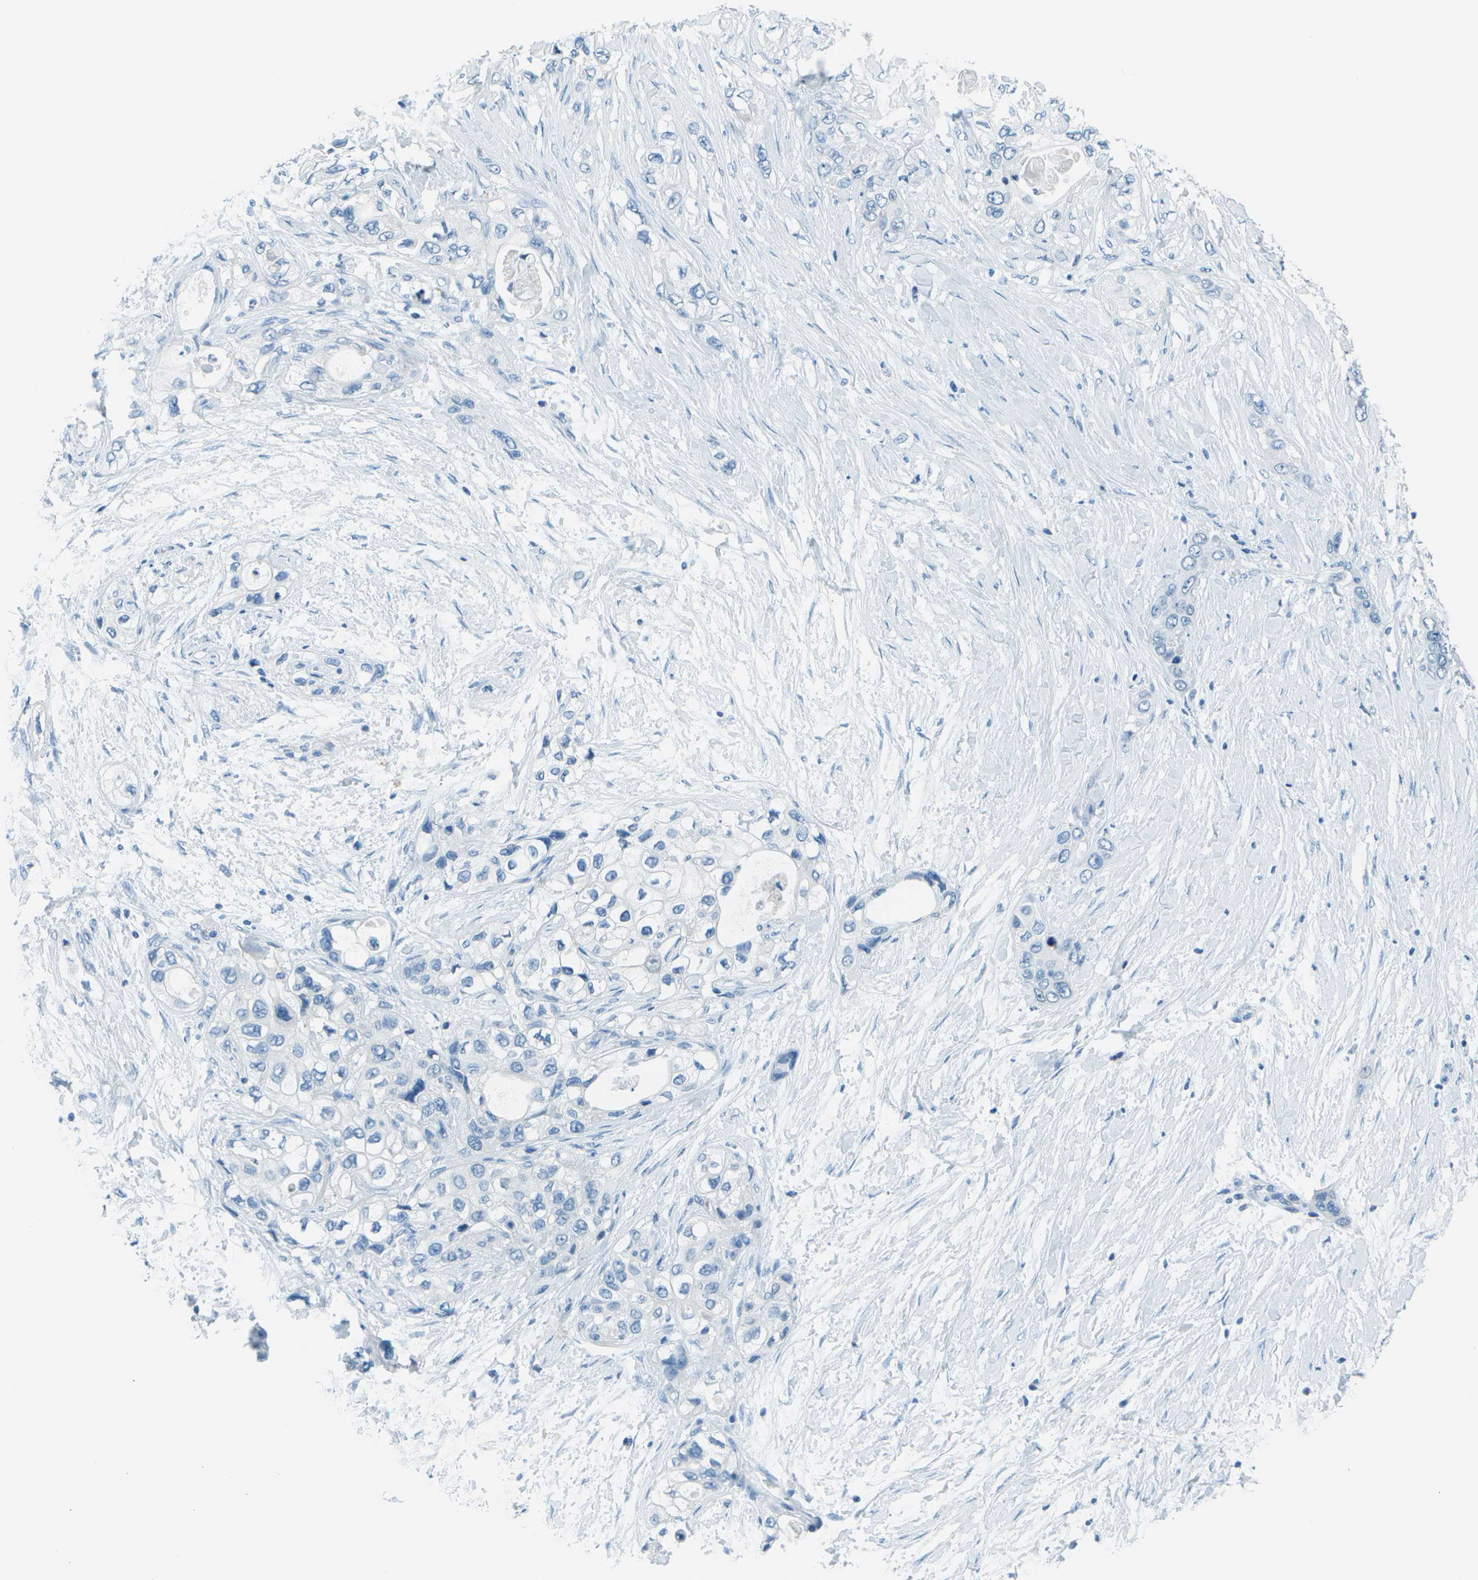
{"staining": {"intensity": "negative", "quantity": "none", "location": "none"}, "tissue": "pancreatic cancer", "cell_type": "Tumor cells", "image_type": "cancer", "snomed": [{"axis": "morphology", "description": "Adenocarcinoma, NOS"}, {"axis": "topography", "description": "Pancreas"}], "caption": "A histopathology image of pancreatic adenocarcinoma stained for a protein shows no brown staining in tumor cells.", "gene": "FGF1", "patient": {"sex": "female", "age": 70}}